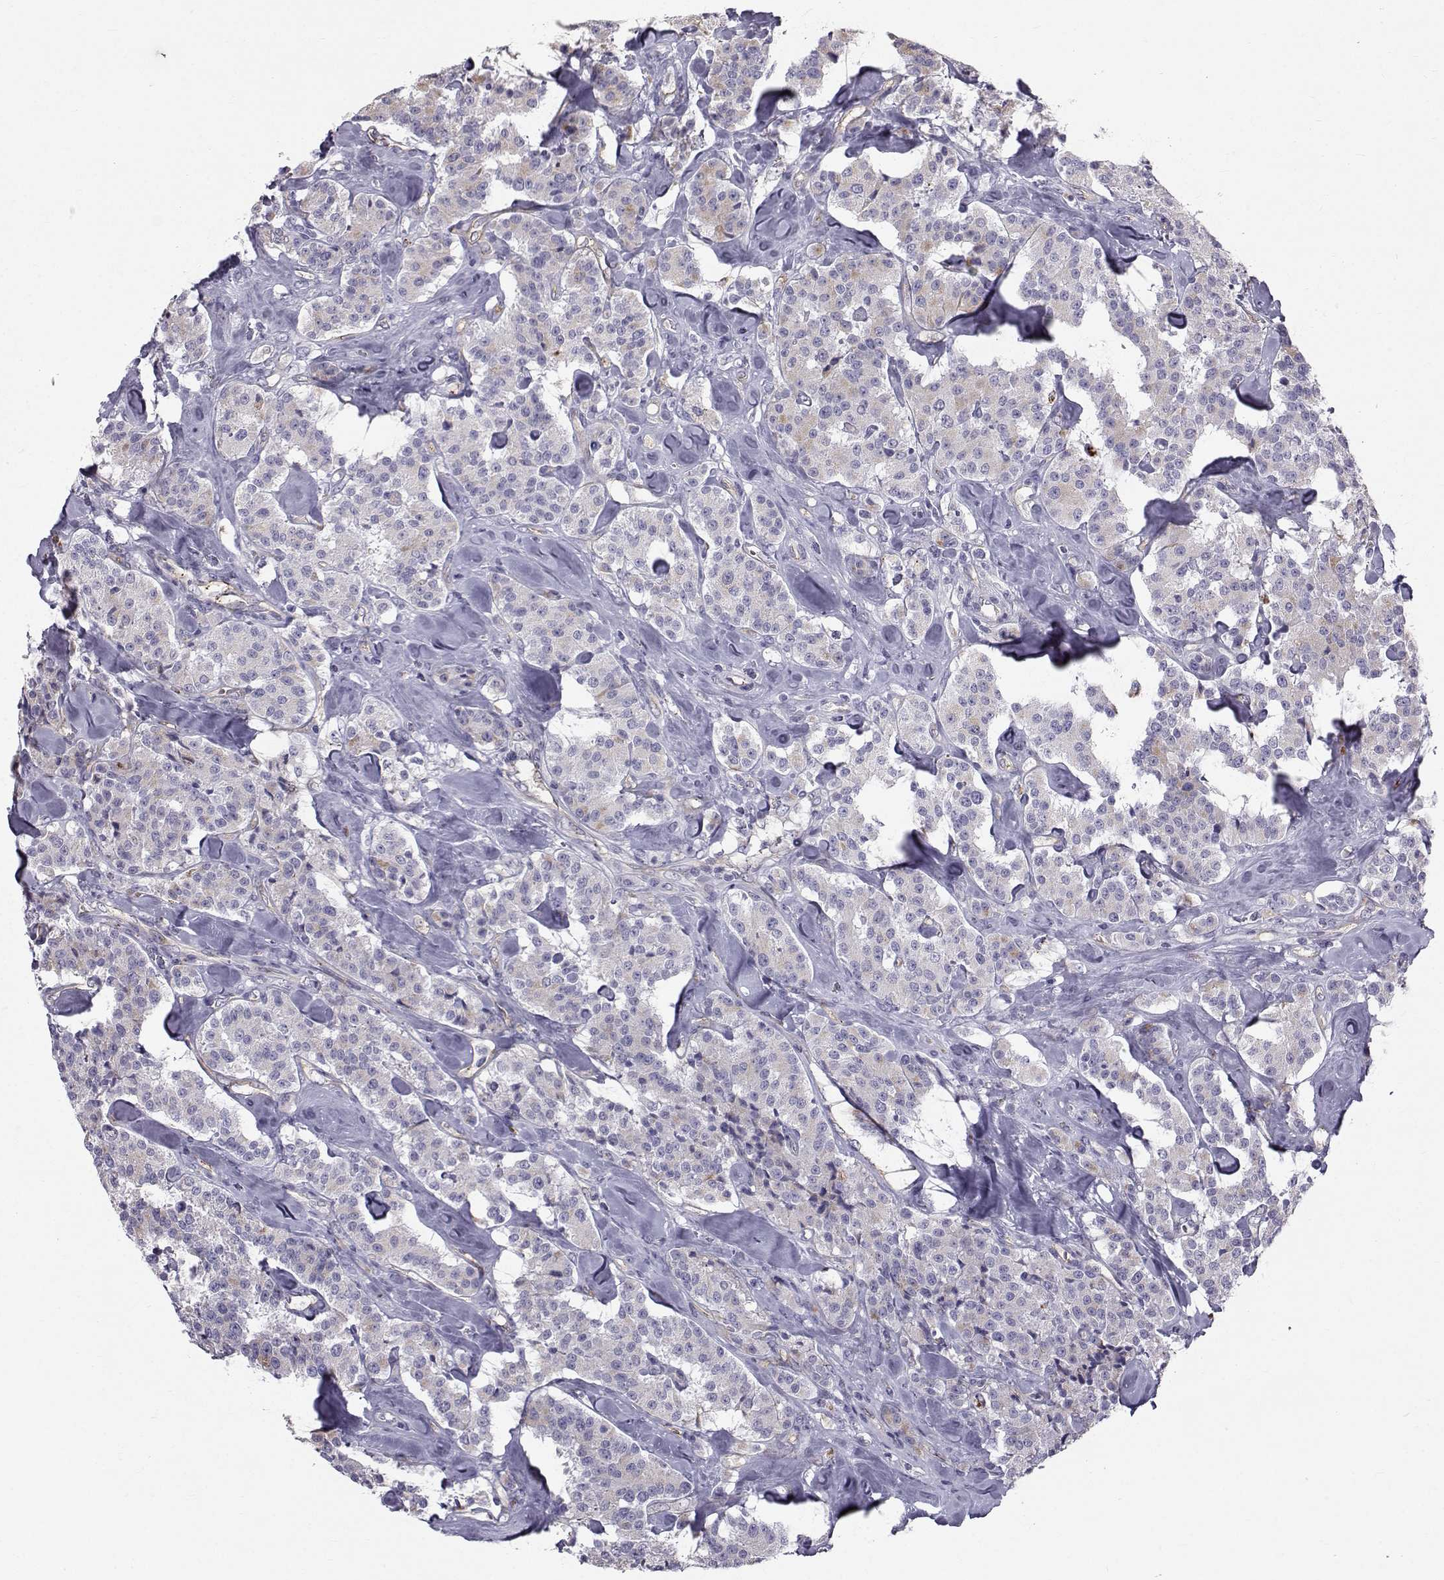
{"staining": {"intensity": "weak", "quantity": "<25%", "location": "cytoplasmic/membranous"}, "tissue": "carcinoid", "cell_type": "Tumor cells", "image_type": "cancer", "snomed": [{"axis": "morphology", "description": "Carcinoid, malignant, NOS"}, {"axis": "topography", "description": "Pancreas"}], "caption": "An immunohistochemistry (IHC) photomicrograph of carcinoid (malignant) is shown. There is no staining in tumor cells of carcinoid (malignant).", "gene": "CALCR", "patient": {"sex": "male", "age": 41}}